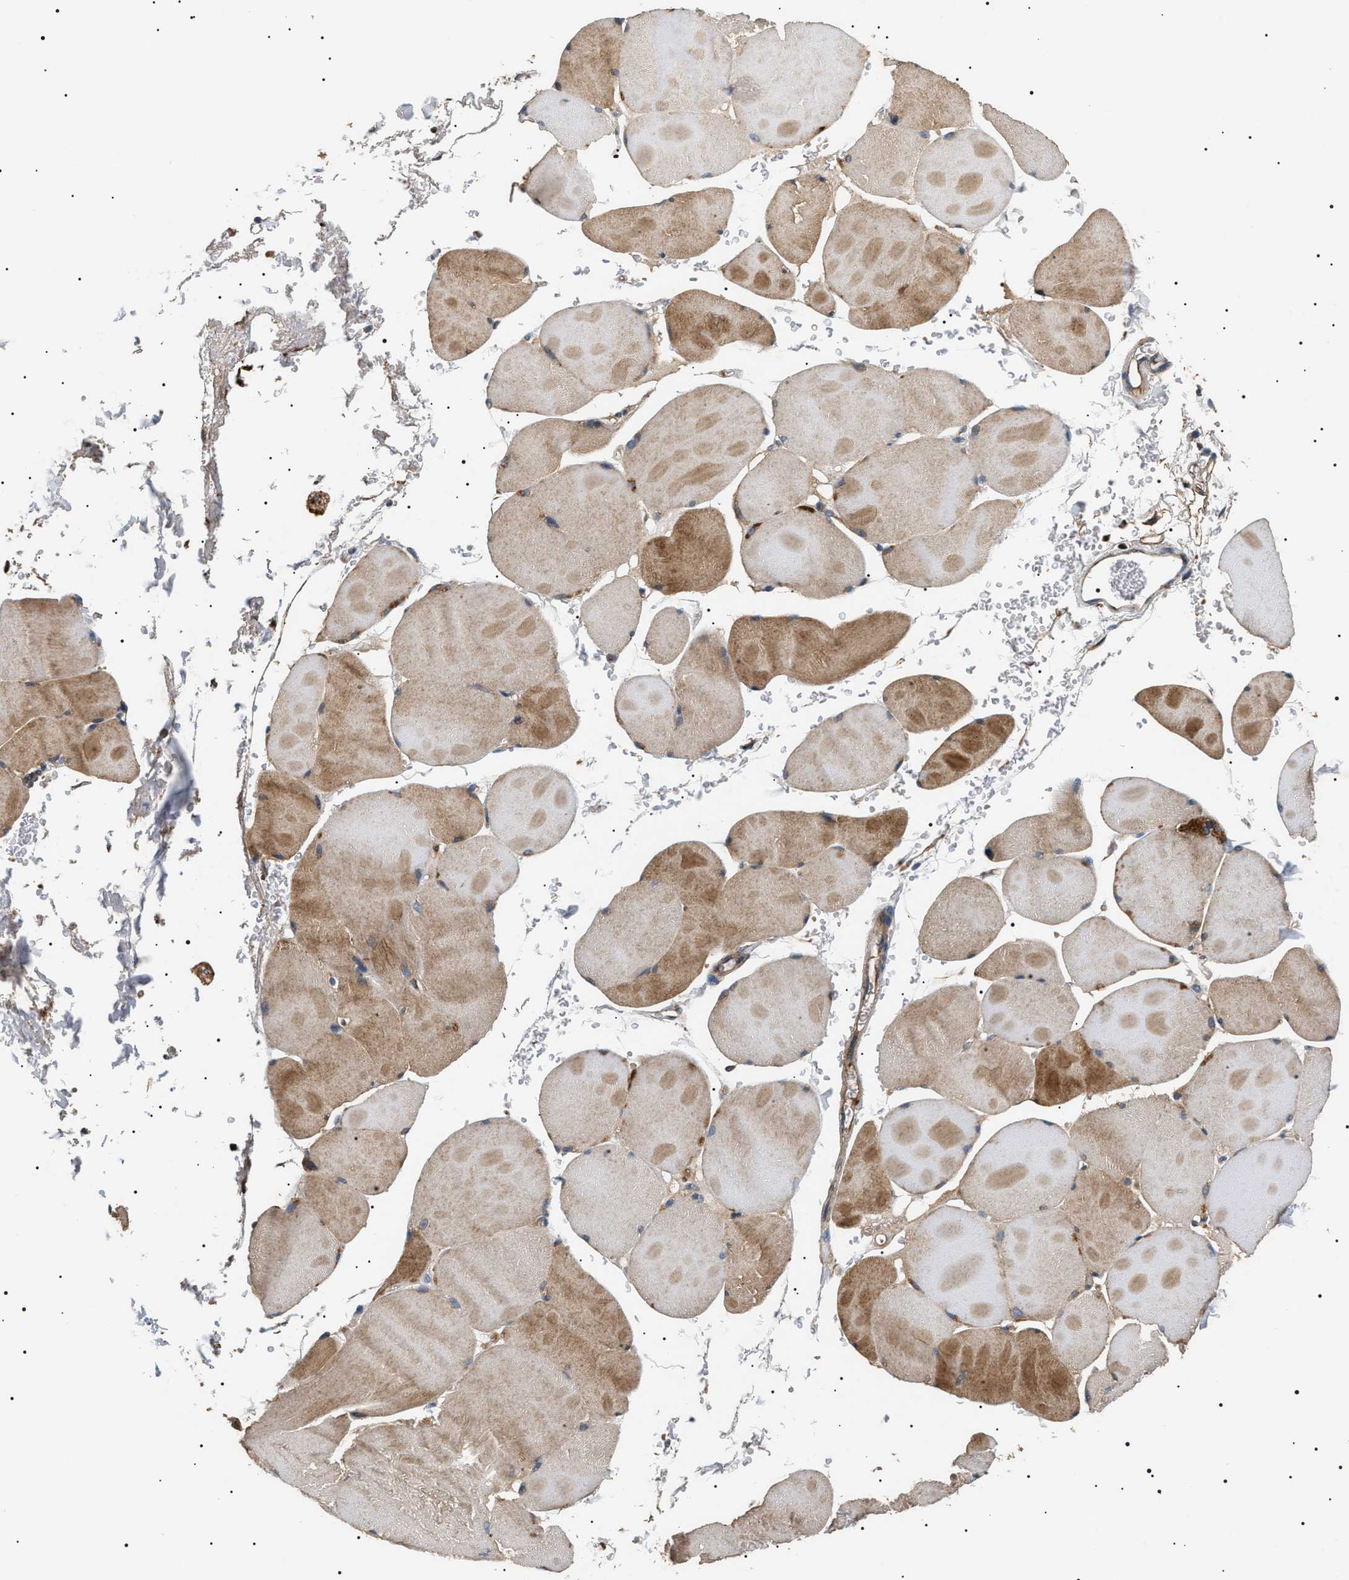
{"staining": {"intensity": "moderate", "quantity": ">75%", "location": "cytoplasmic/membranous"}, "tissue": "skeletal muscle", "cell_type": "Myocytes", "image_type": "normal", "snomed": [{"axis": "morphology", "description": "Normal tissue, NOS"}, {"axis": "topography", "description": "Skin"}, {"axis": "topography", "description": "Skeletal muscle"}], "caption": "Protein staining of benign skeletal muscle shows moderate cytoplasmic/membranous staining in about >75% of myocytes.", "gene": "OXSM", "patient": {"sex": "male", "age": 83}}